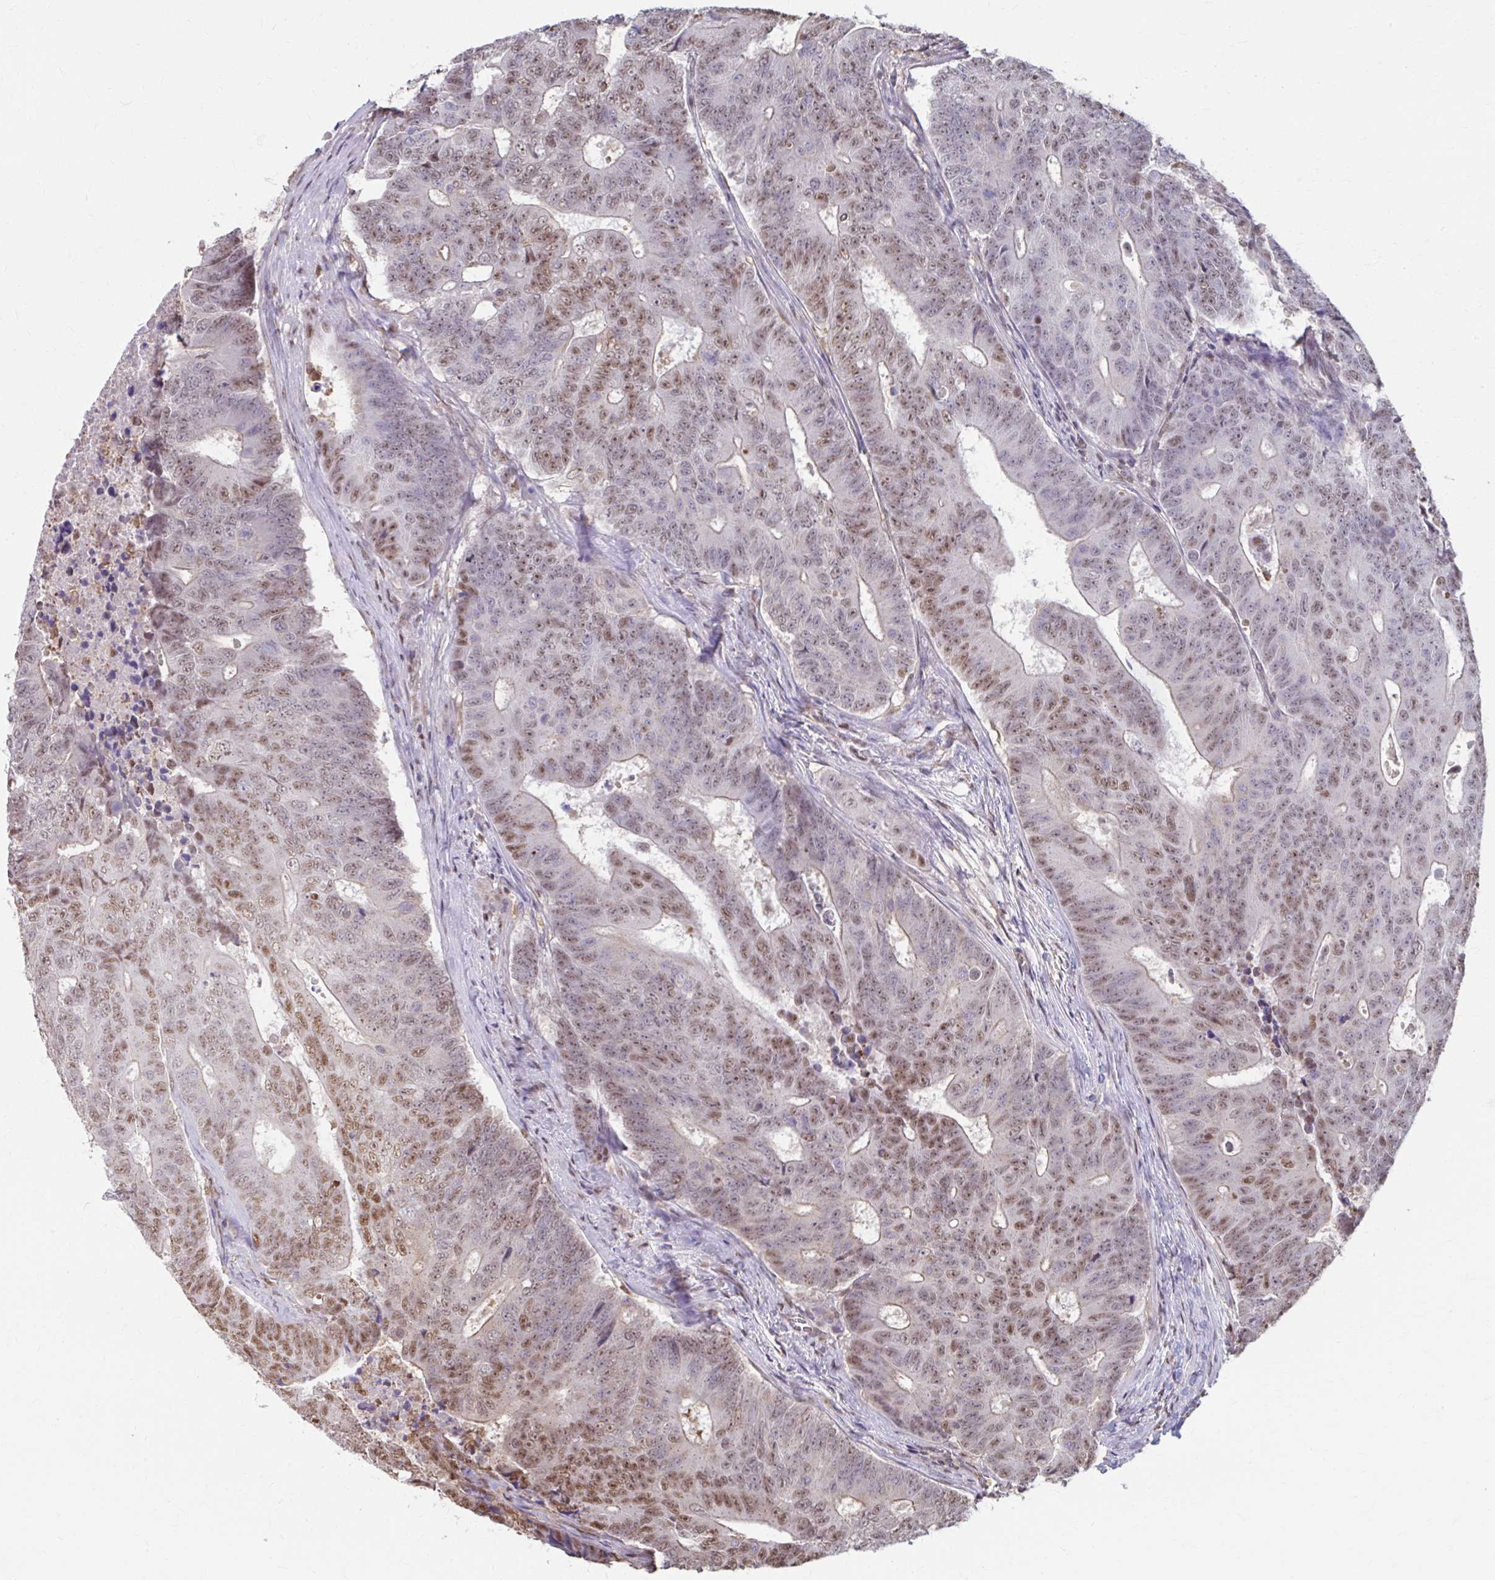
{"staining": {"intensity": "moderate", "quantity": ">75%", "location": "nuclear"}, "tissue": "colorectal cancer", "cell_type": "Tumor cells", "image_type": "cancer", "snomed": [{"axis": "morphology", "description": "Adenocarcinoma, NOS"}, {"axis": "topography", "description": "Colon"}], "caption": "Immunohistochemistry image of neoplastic tissue: colorectal cancer (adenocarcinoma) stained using immunohistochemistry (IHC) shows medium levels of moderate protein expression localized specifically in the nuclear of tumor cells, appearing as a nuclear brown color.", "gene": "ING4", "patient": {"sex": "female", "age": 48}}